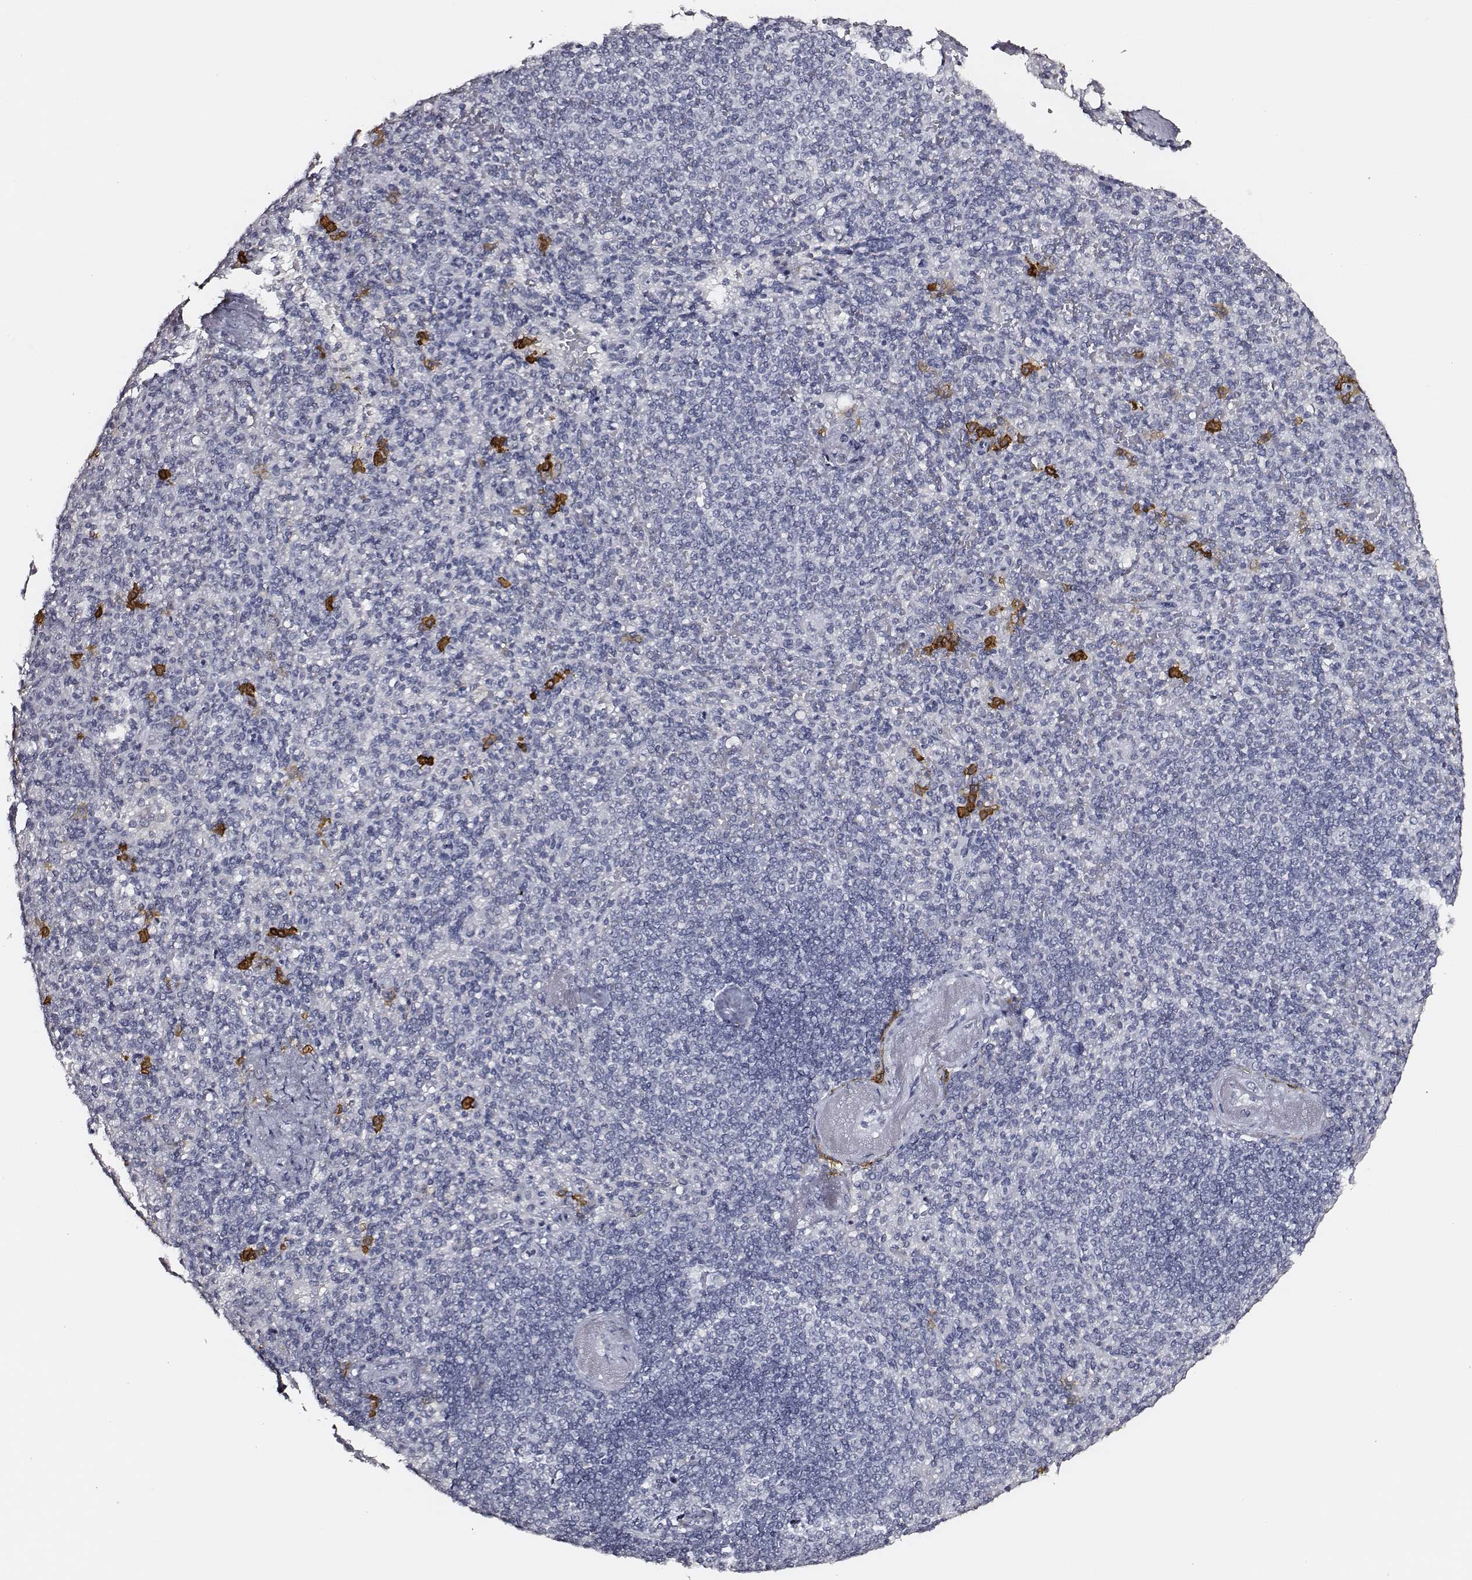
{"staining": {"intensity": "negative", "quantity": "none", "location": "none"}, "tissue": "spleen", "cell_type": "Cells in red pulp", "image_type": "normal", "snomed": [{"axis": "morphology", "description": "Normal tissue, NOS"}, {"axis": "topography", "description": "Spleen"}], "caption": "DAB (3,3'-diaminobenzidine) immunohistochemical staining of normal spleen shows no significant positivity in cells in red pulp. (Brightfield microscopy of DAB (3,3'-diaminobenzidine) immunohistochemistry at high magnification).", "gene": "DPEP1", "patient": {"sex": "female", "age": 74}}